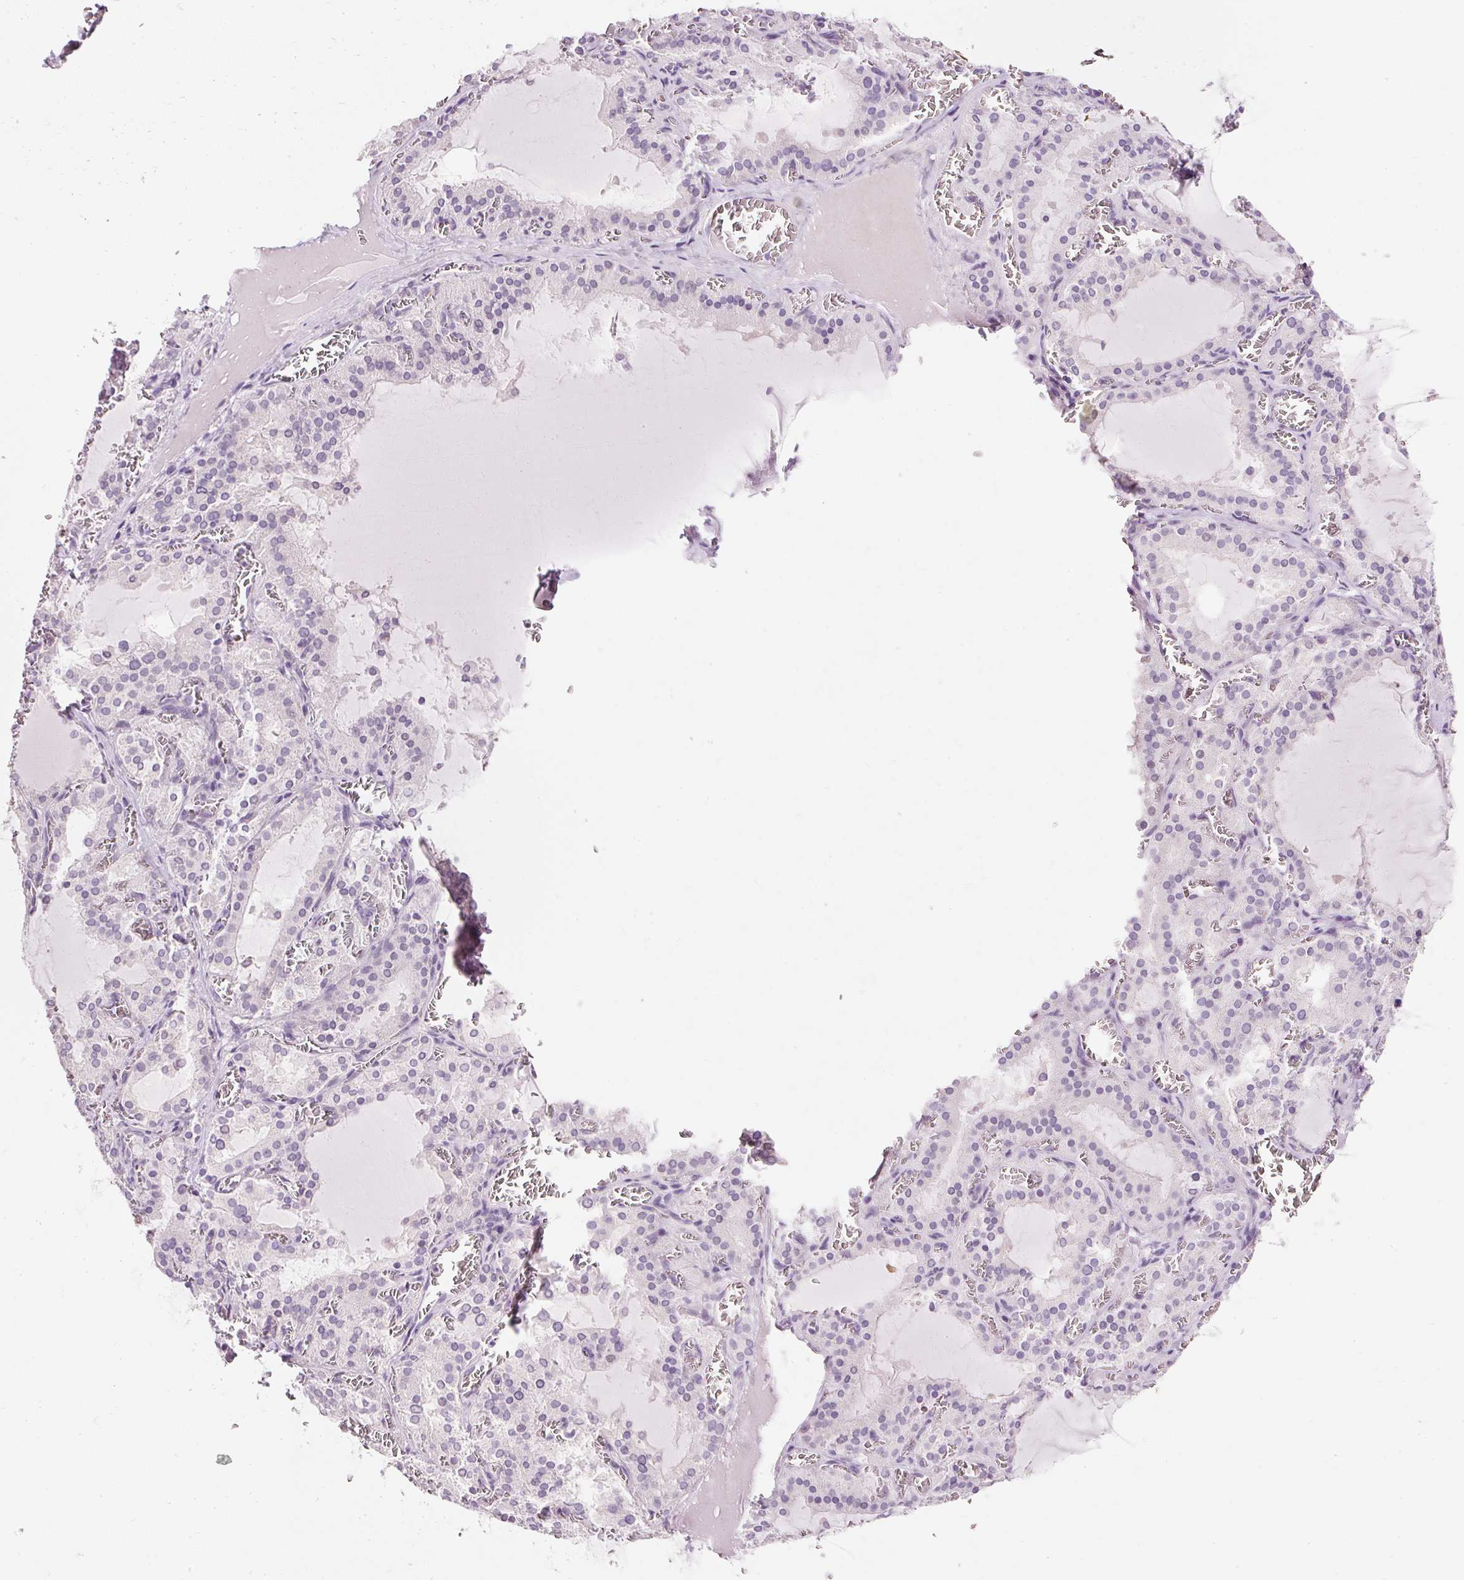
{"staining": {"intensity": "negative", "quantity": "none", "location": "none"}, "tissue": "thyroid gland", "cell_type": "Glandular cells", "image_type": "normal", "snomed": [{"axis": "morphology", "description": "Normal tissue, NOS"}, {"axis": "topography", "description": "Thyroid gland"}], "caption": "Immunohistochemistry (IHC) photomicrograph of normal thyroid gland stained for a protein (brown), which reveals no staining in glandular cells. Brightfield microscopy of immunohistochemistry stained with DAB (3,3'-diaminobenzidine) (brown) and hematoxylin (blue), captured at high magnification.", "gene": "ELAVL3", "patient": {"sex": "female", "age": 30}}